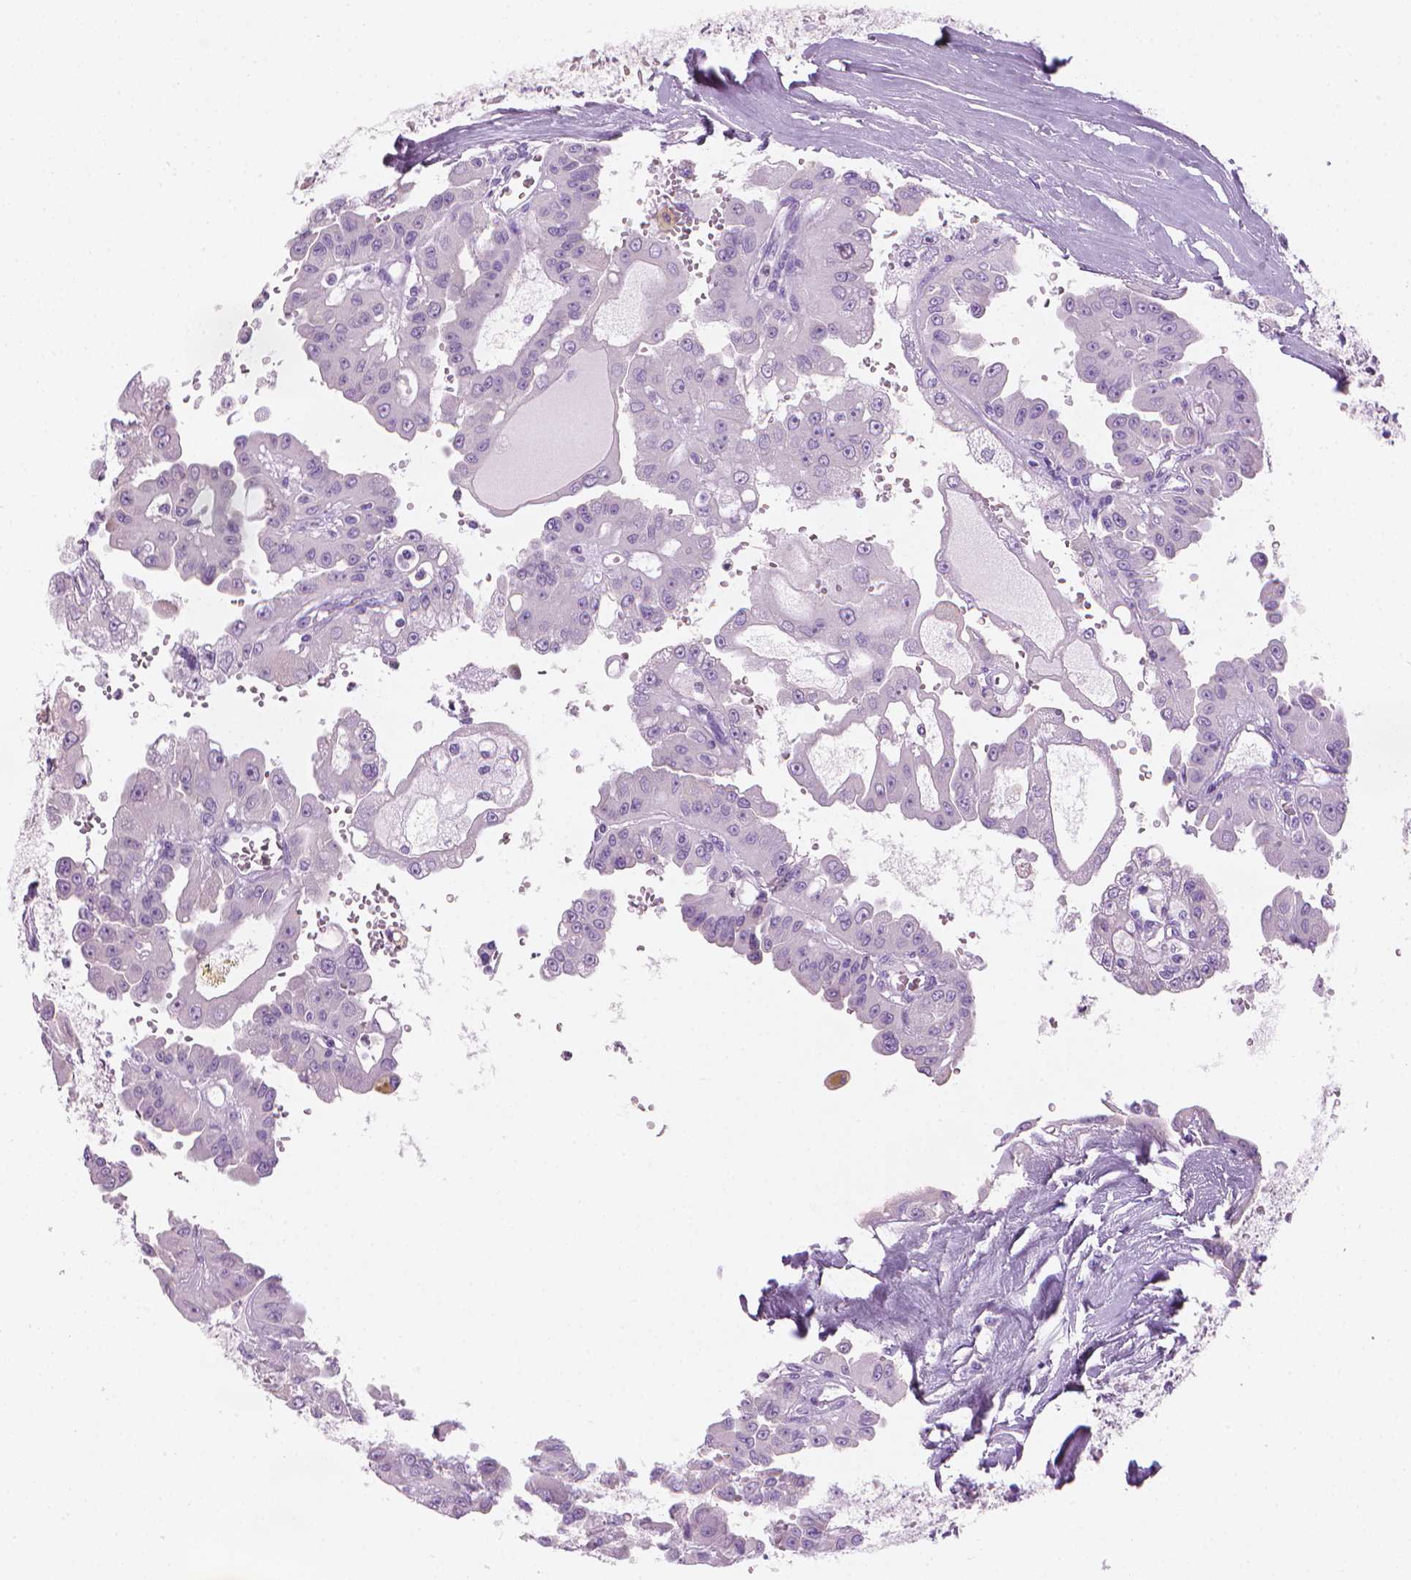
{"staining": {"intensity": "negative", "quantity": "none", "location": "none"}, "tissue": "renal cancer", "cell_type": "Tumor cells", "image_type": "cancer", "snomed": [{"axis": "morphology", "description": "Adenocarcinoma, NOS"}, {"axis": "topography", "description": "Kidney"}], "caption": "Renal cancer stained for a protein using immunohistochemistry (IHC) shows no positivity tumor cells.", "gene": "TTC29", "patient": {"sex": "male", "age": 58}}